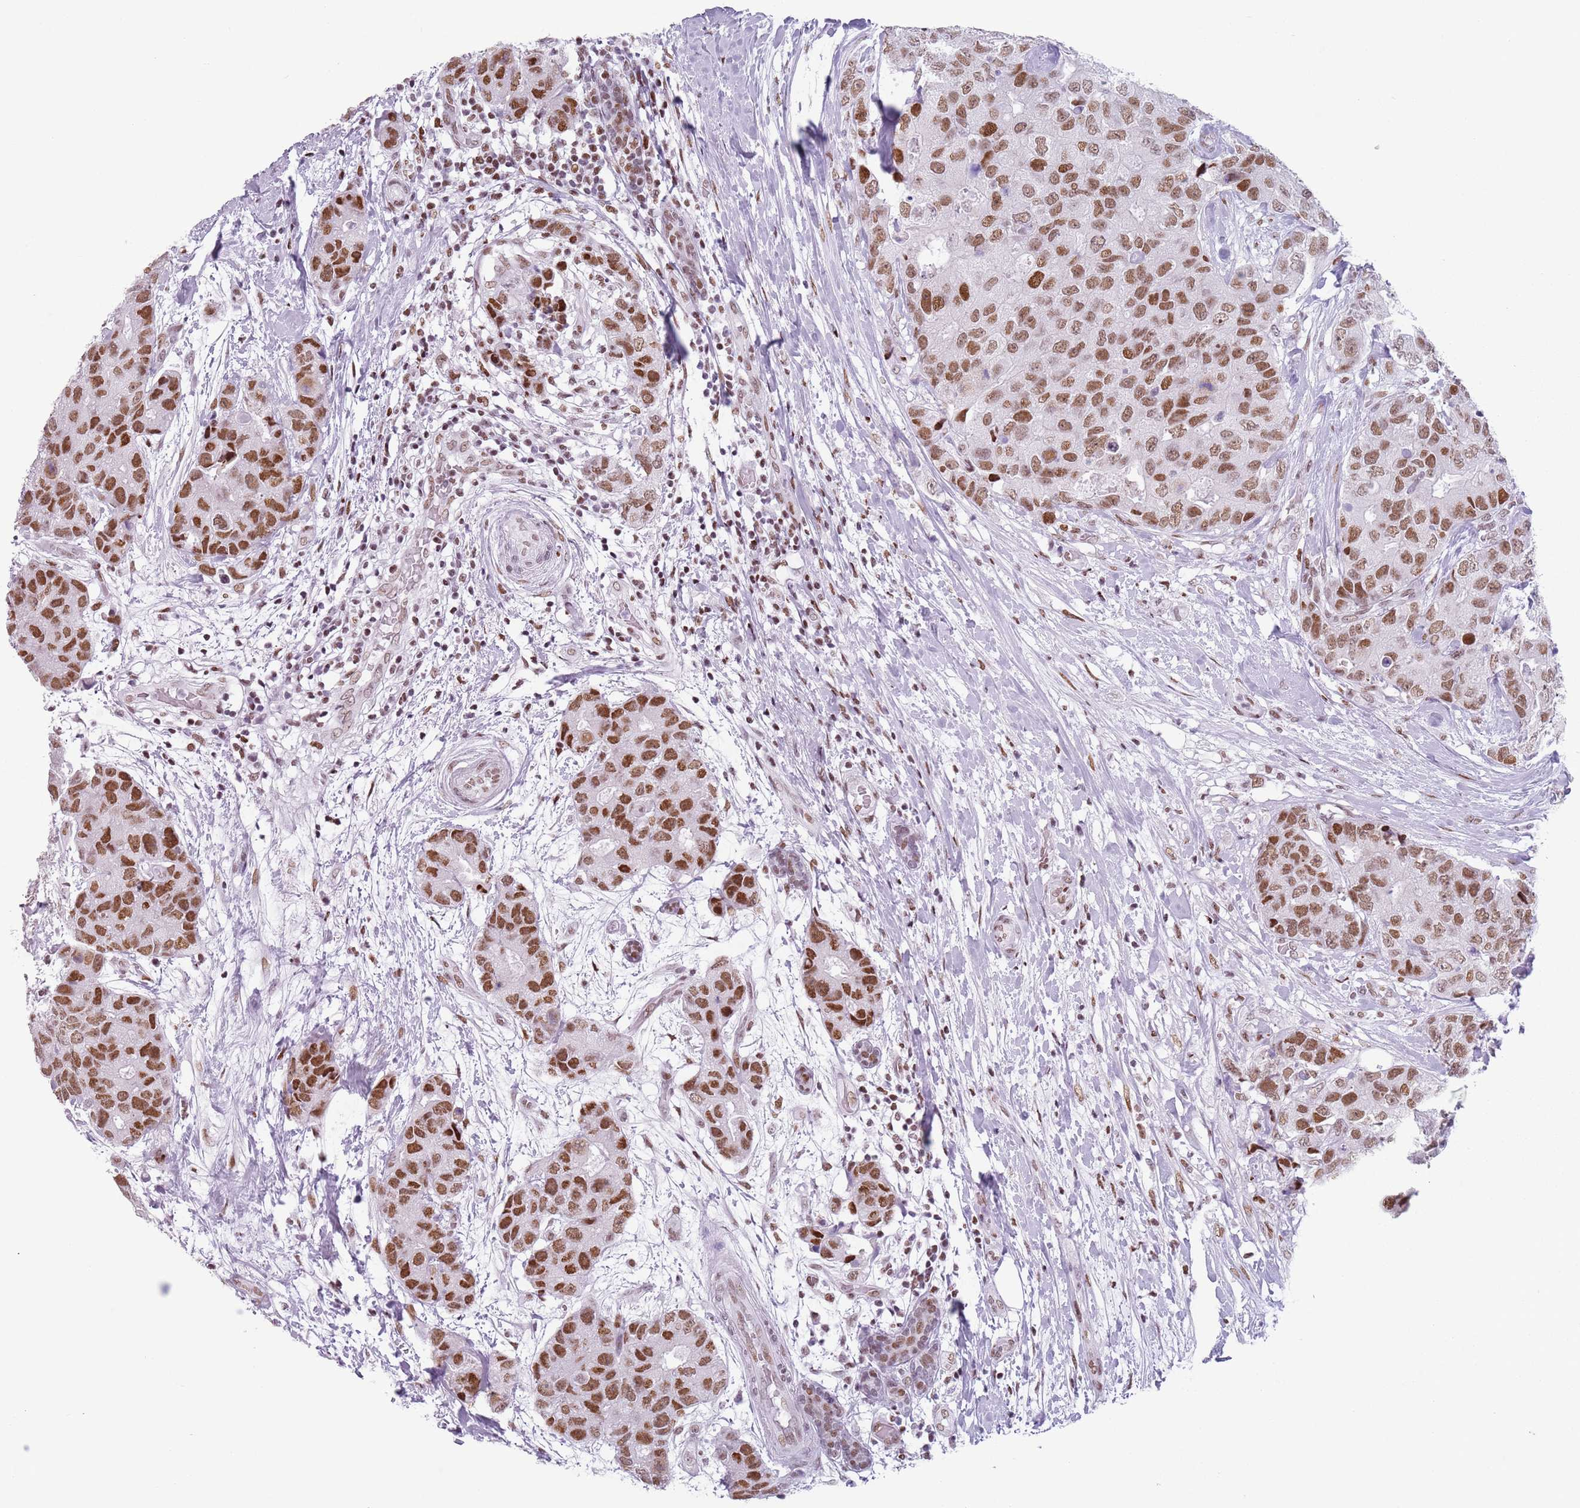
{"staining": {"intensity": "moderate", "quantity": ">75%", "location": "nuclear"}, "tissue": "breast cancer", "cell_type": "Tumor cells", "image_type": "cancer", "snomed": [{"axis": "morphology", "description": "Duct carcinoma"}, {"axis": "topography", "description": "Breast"}], "caption": "Immunohistochemistry (DAB) staining of breast cancer (infiltrating ductal carcinoma) displays moderate nuclear protein positivity in approximately >75% of tumor cells. (Stains: DAB in brown, nuclei in blue, Microscopy: brightfield microscopy at high magnification).", "gene": "FAM104B", "patient": {"sex": "female", "age": 62}}